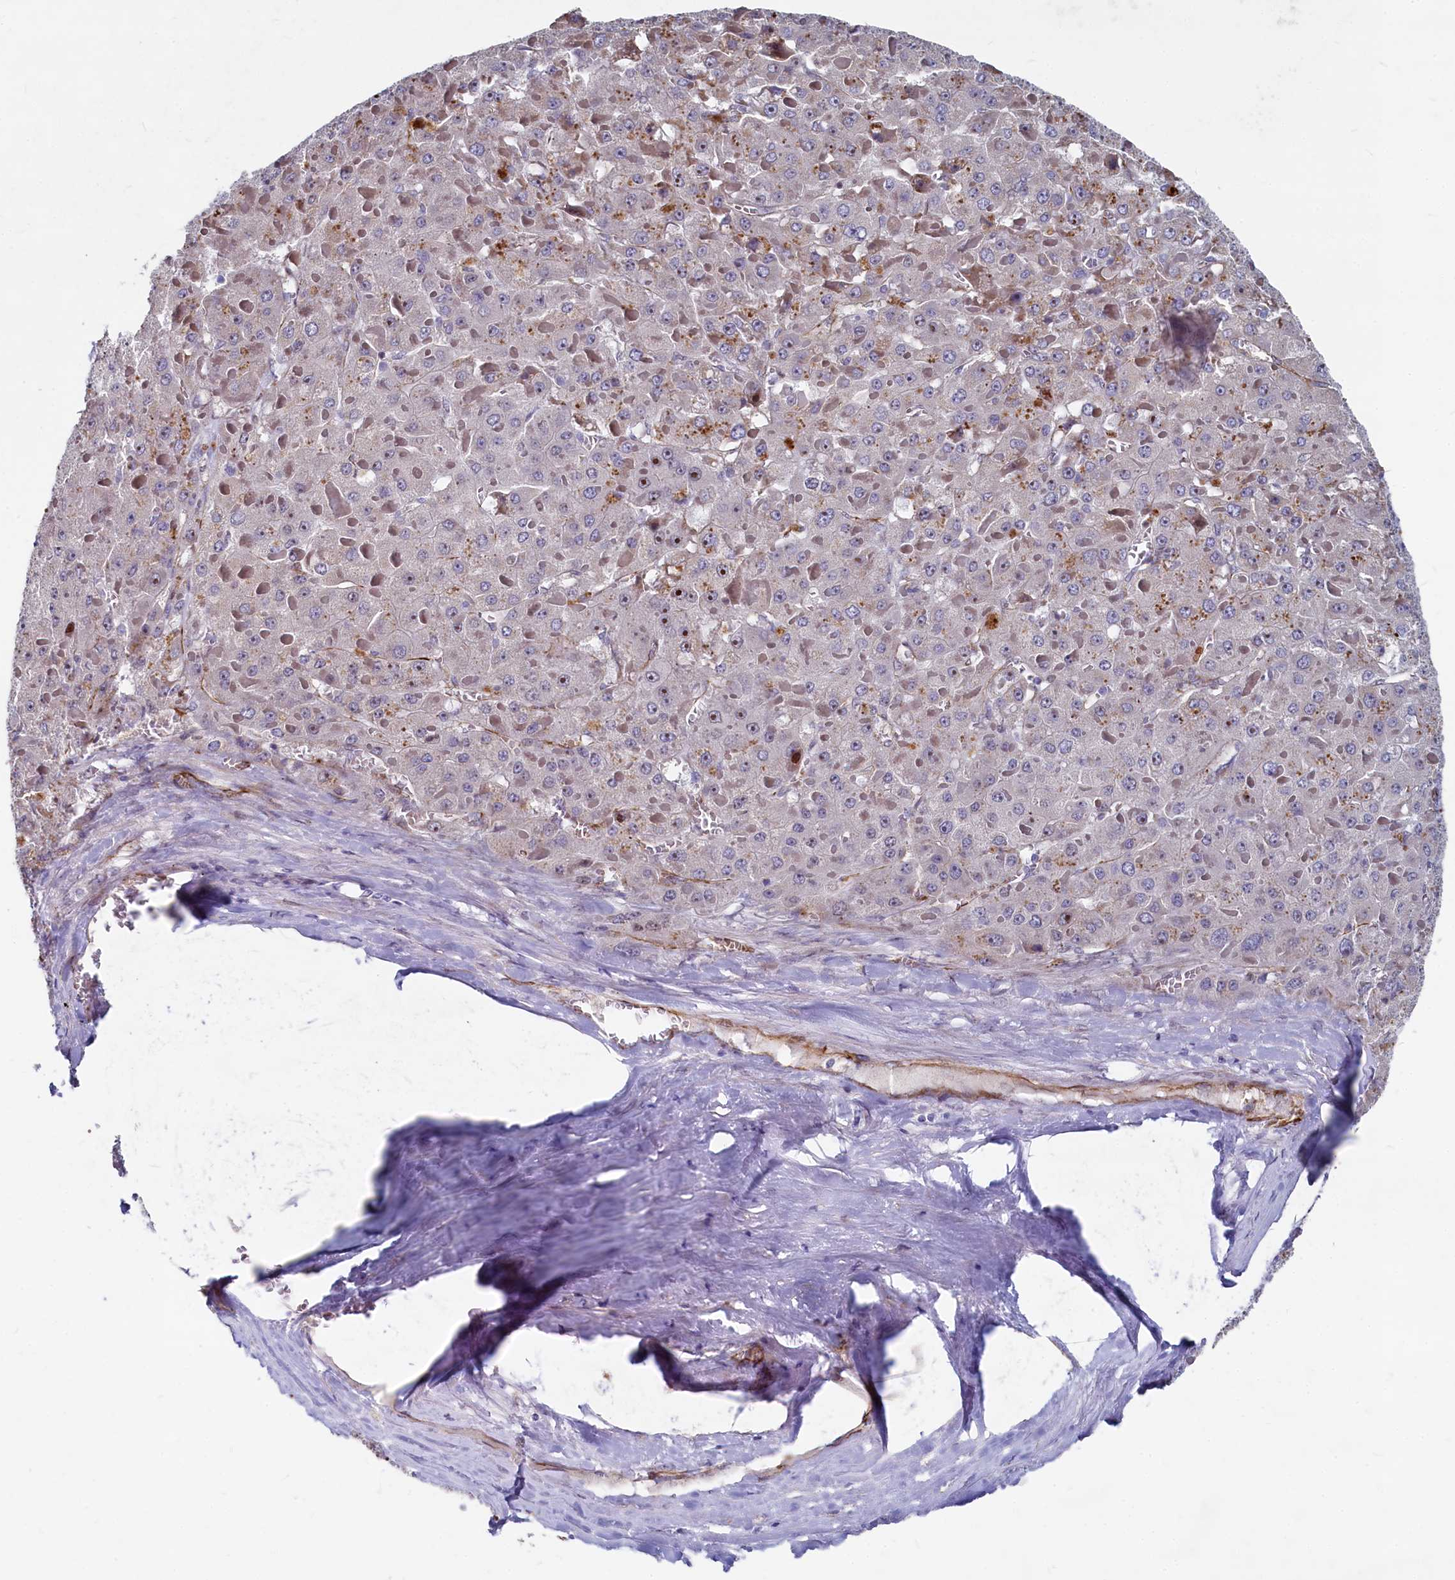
{"staining": {"intensity": "moderate", "quantity": "<25%", "location": "nuclear"}, "tissue": "liver cancer", "cell_type": "Tumor cells", "image_type": "cancer", "snomed": [{"axis": "morphology", "description": "Carcinoma, Hepatocellular, NOS"}, {"axis": "topography", "description": "Liver"}], "caption": "Protein staining by immunohistochemistry shows moderate nuclear expression in about <25% of tumor cells in hepatocellular carcinoma (liver).", "gene": "ASXL3", "patient": {"sex": "female", "age": 73}}